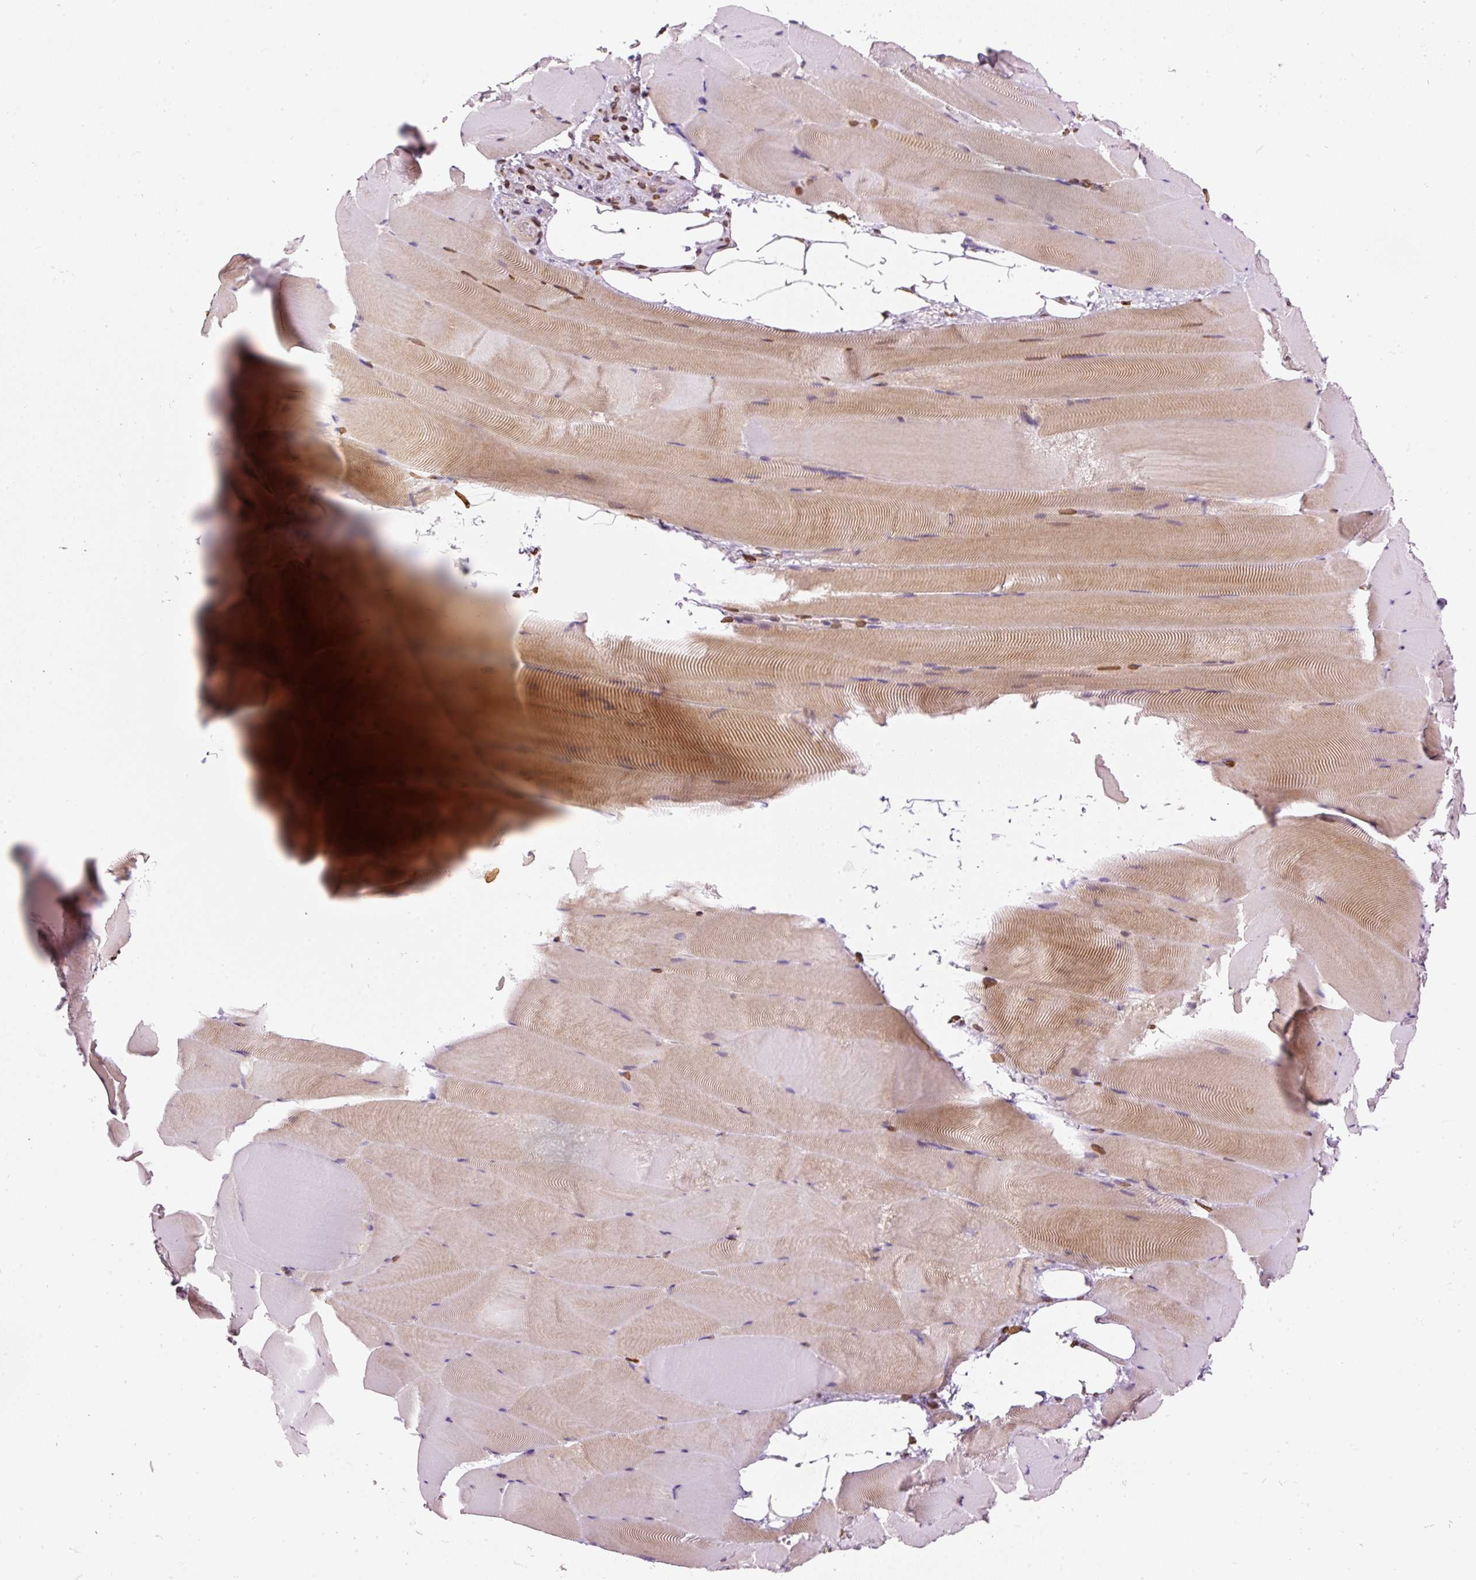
{"staining": {"intensity": "moderate", "quantity": "25%-75%", "location": "cytoplasmic/membranous,nuclear"}, "tissue": "skeletal muscle", "cell_type": "Myocytes", "image_type": "normal", "snomed": [{"axis": "morphology", "description": "Normal tissue, NOS"}, {"axis": "topography", "description": "Skeletal muscle"}], "caption": "The immunohistochemical stain labels moderate cytoplasmic/membranous,nuclear positivity in myocytes of normal skeletal muscle.", "gene": "ZNF224", "patient": {"sex": "female", "age": 64}}